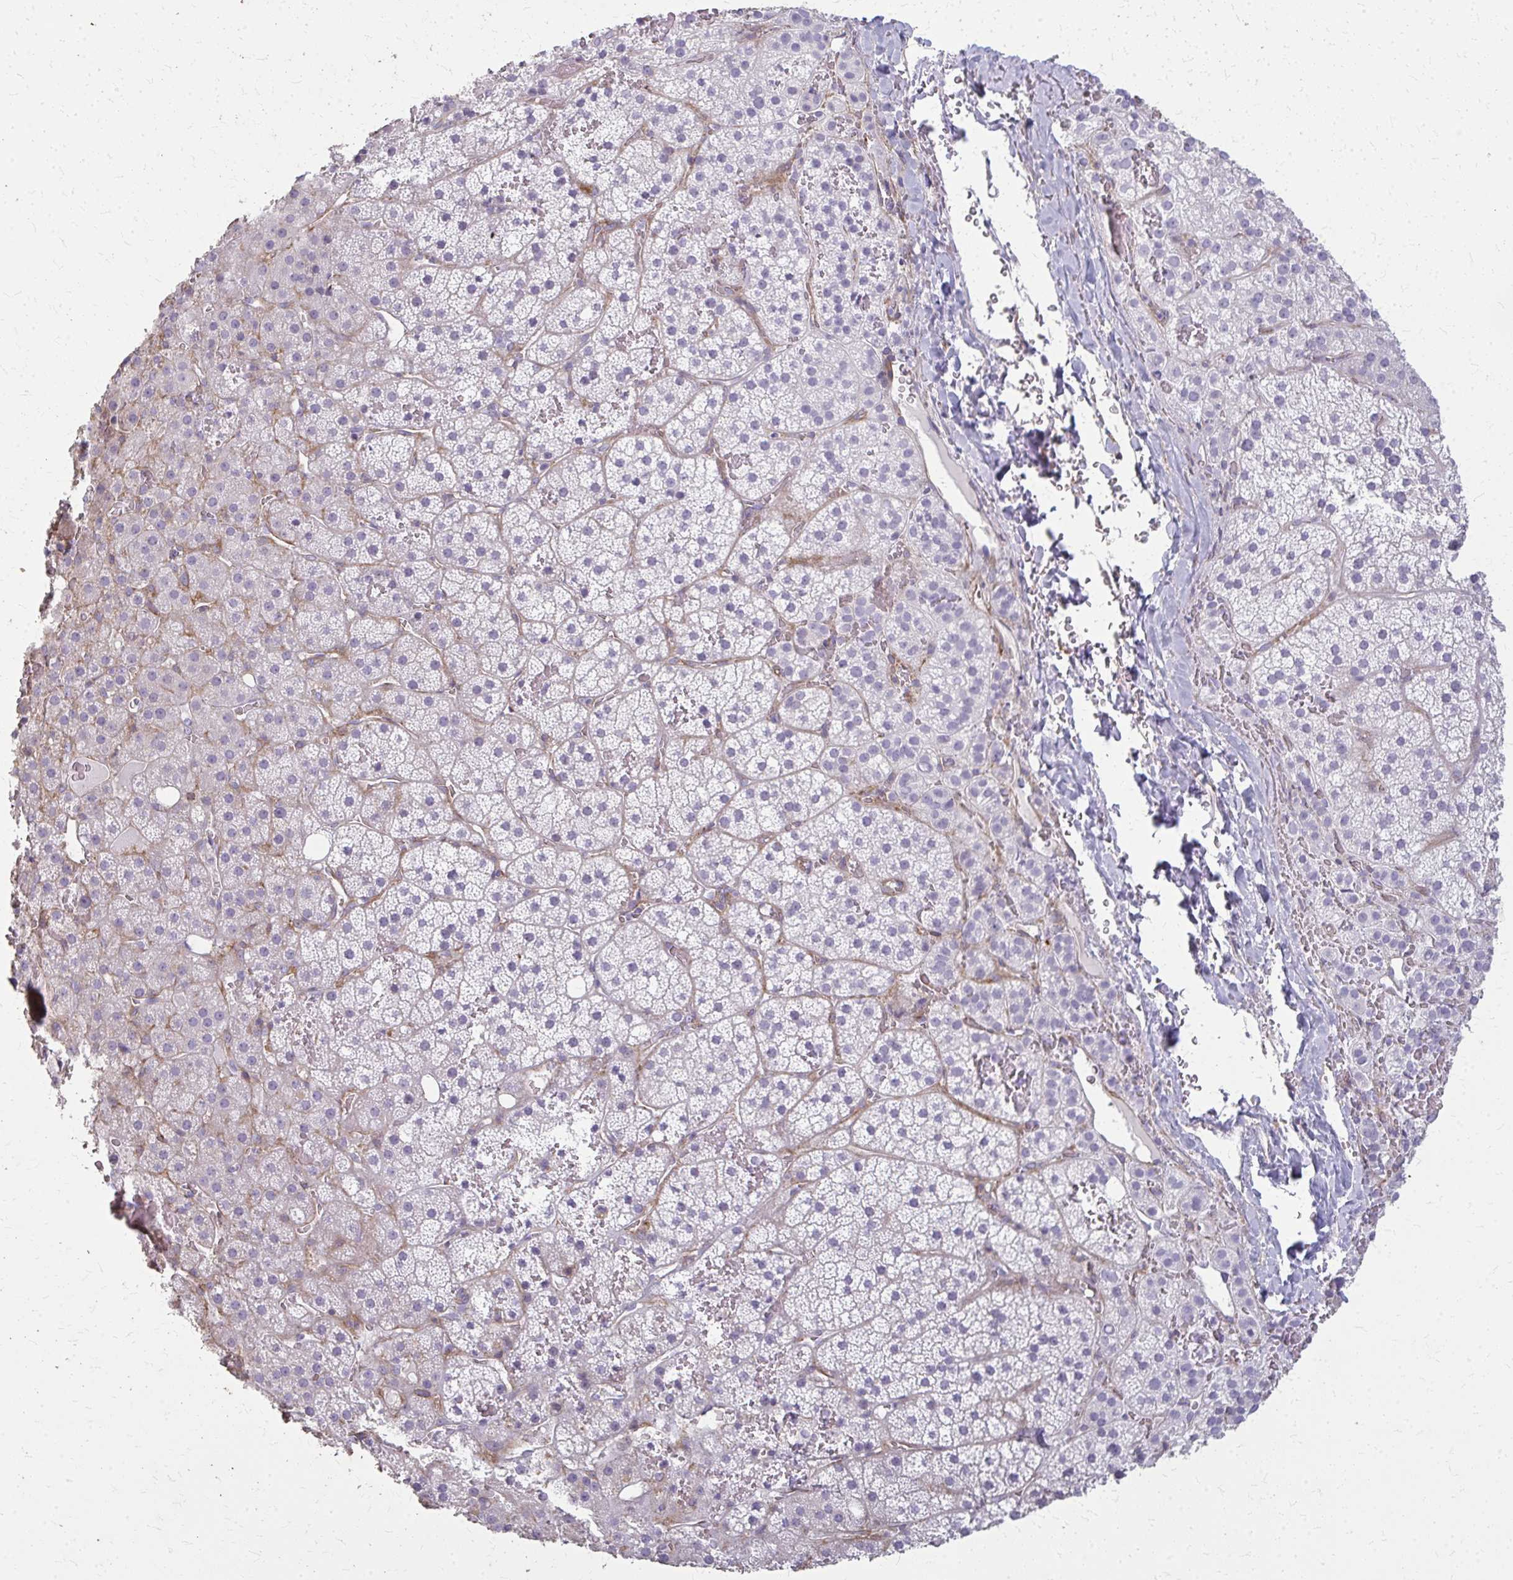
{"staining": {"intensity": "negative", "quantity": "none", "location": "none"}, "tissue": "adrenal gland", "cell_type": "Glandular cells", "image_type": "normal", "snomed": [{"axis": "morphology", "description": "Normal tissue, NOS"}, {"axis": "topography", "description": "Adrenal gland"}], "caption": "IHC of unremarkable human adrenal gland demonstrates no positivity in glandular cells. Nuclei are stained in blue.", "gene": "TENM4", "patient": {"sex": "male", "age": 53}}